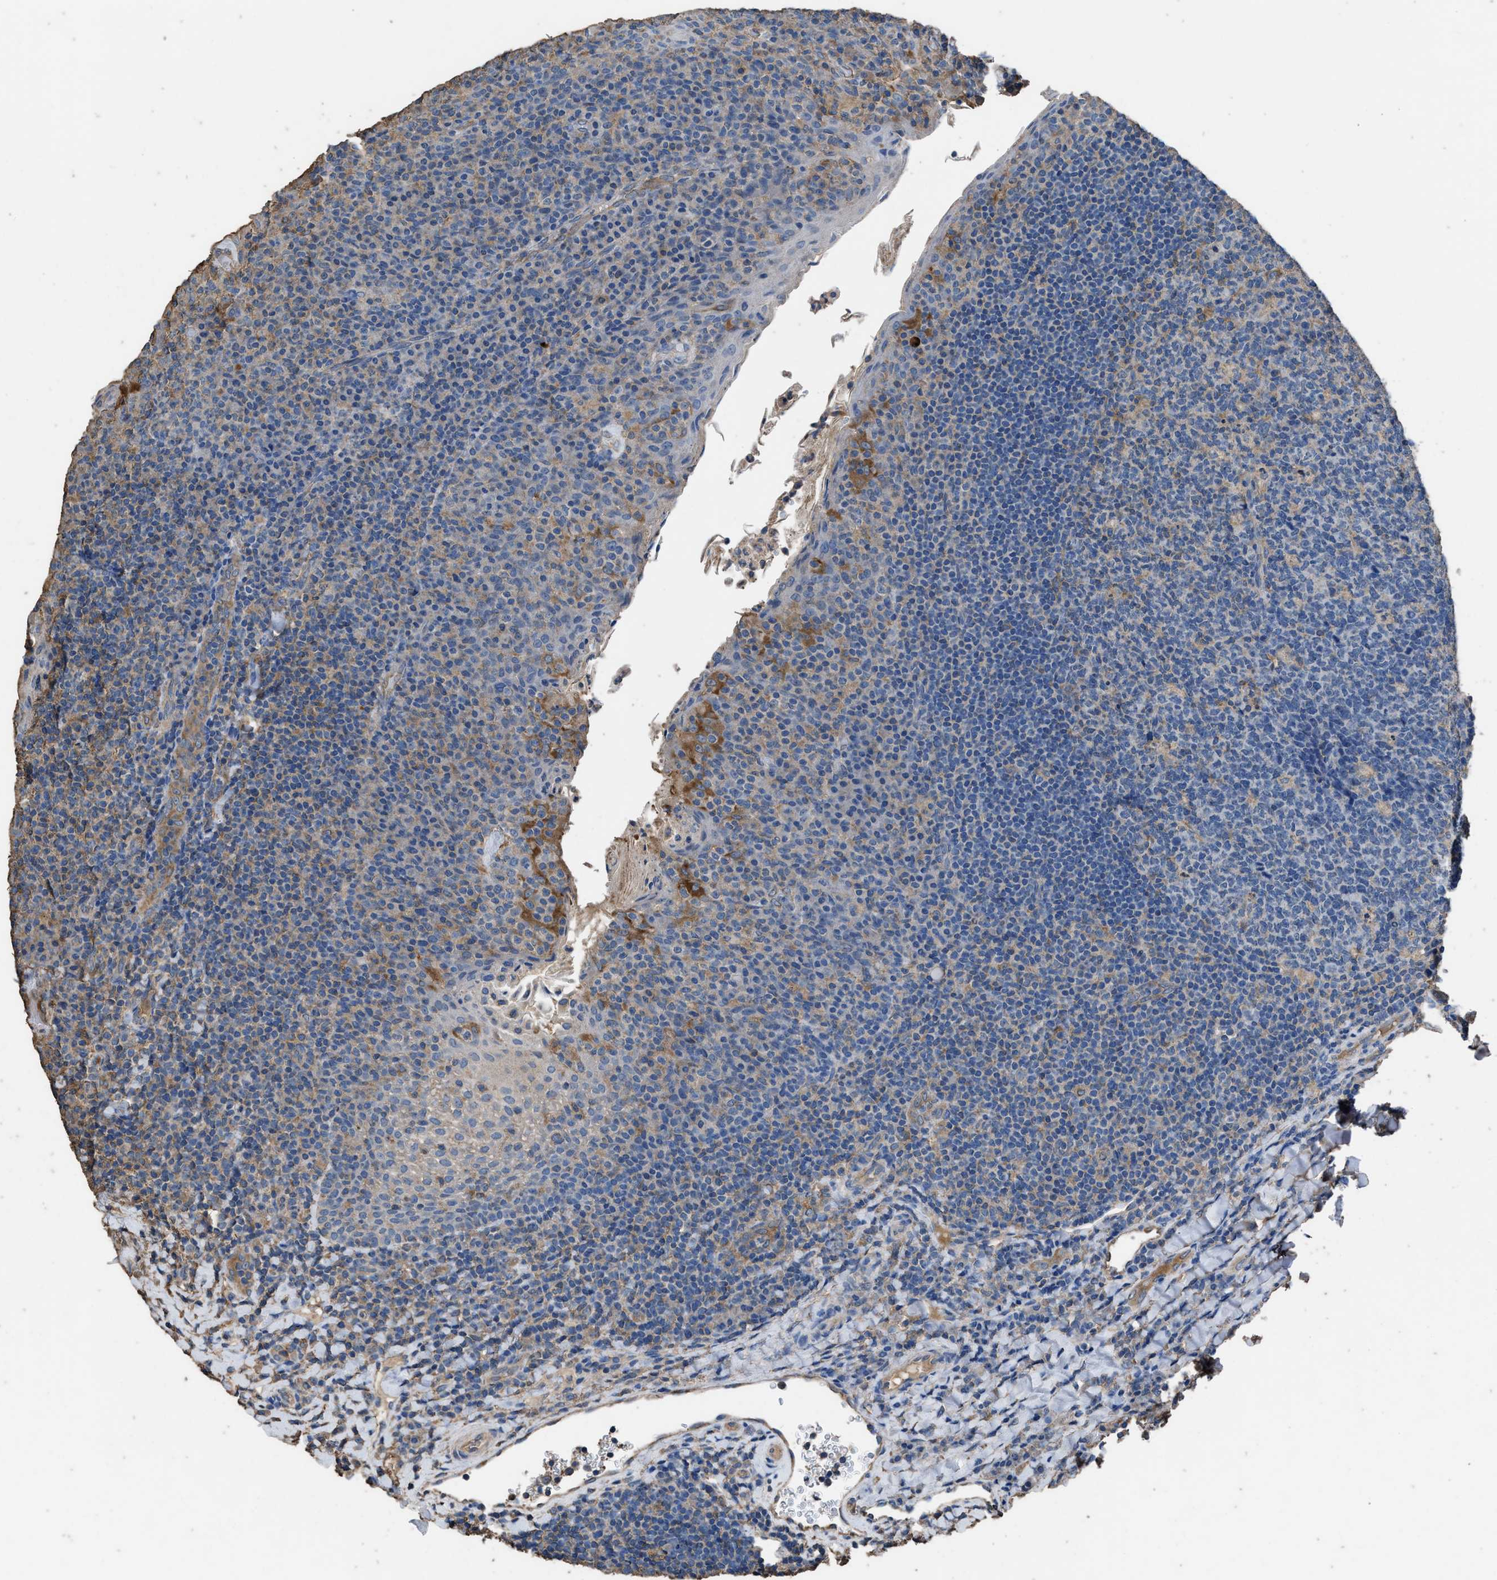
{"staining": {"intensity": "weak", "quantity": "<25%", "location": "cytoplasmic/membranous"}, "tissue": "tonsil", "cell_type": "Germinal center cells", "image_type": "normal", "snomed": [{"axis": "morphology", "description": "Normal tissue, NOS"}, {"axis": "topography", "description": "Tonsil"}], "caption": "DAB immunohistochemical staining of benign tonsil exhibits no significant staining in germinal center cells.", "gene": "ITSN1", "patient": {"sex": "male", "age": 17}}